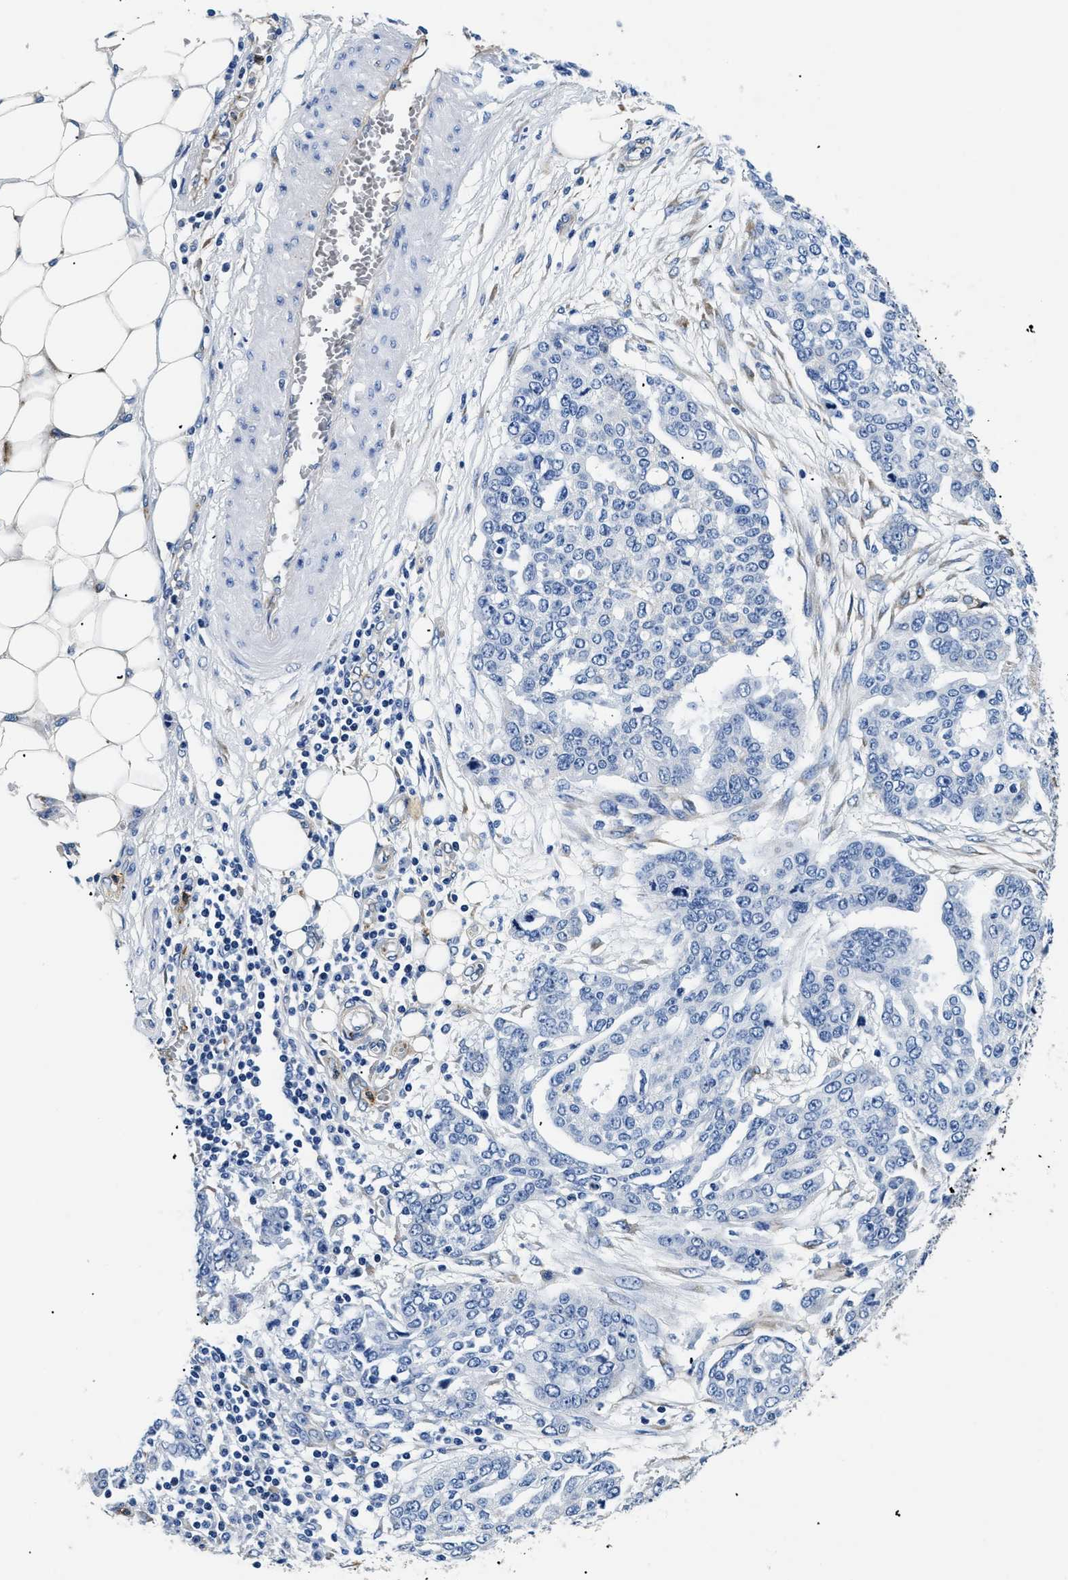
{"staining": {"intensity": "negative", "quantity": "none", "location": "none"}, "tissue": "ovarian cancer", "cell_type": "Tumor cells", "image_type": "cancer", "snomed": [{"axis": "morphology", "description": "Cystadenocarcinoma, serous, NOS"}, {"axis": "topography", "description": "Soft tissue"}, {"axis": "topography", "description": "Ovary"}], "caption": "Histopathology image shows no protein positivity in tumor cells of ovarian cancer tissue.", "gene": "LAMA3", "patient": {"sex": "female", "age": 57}}